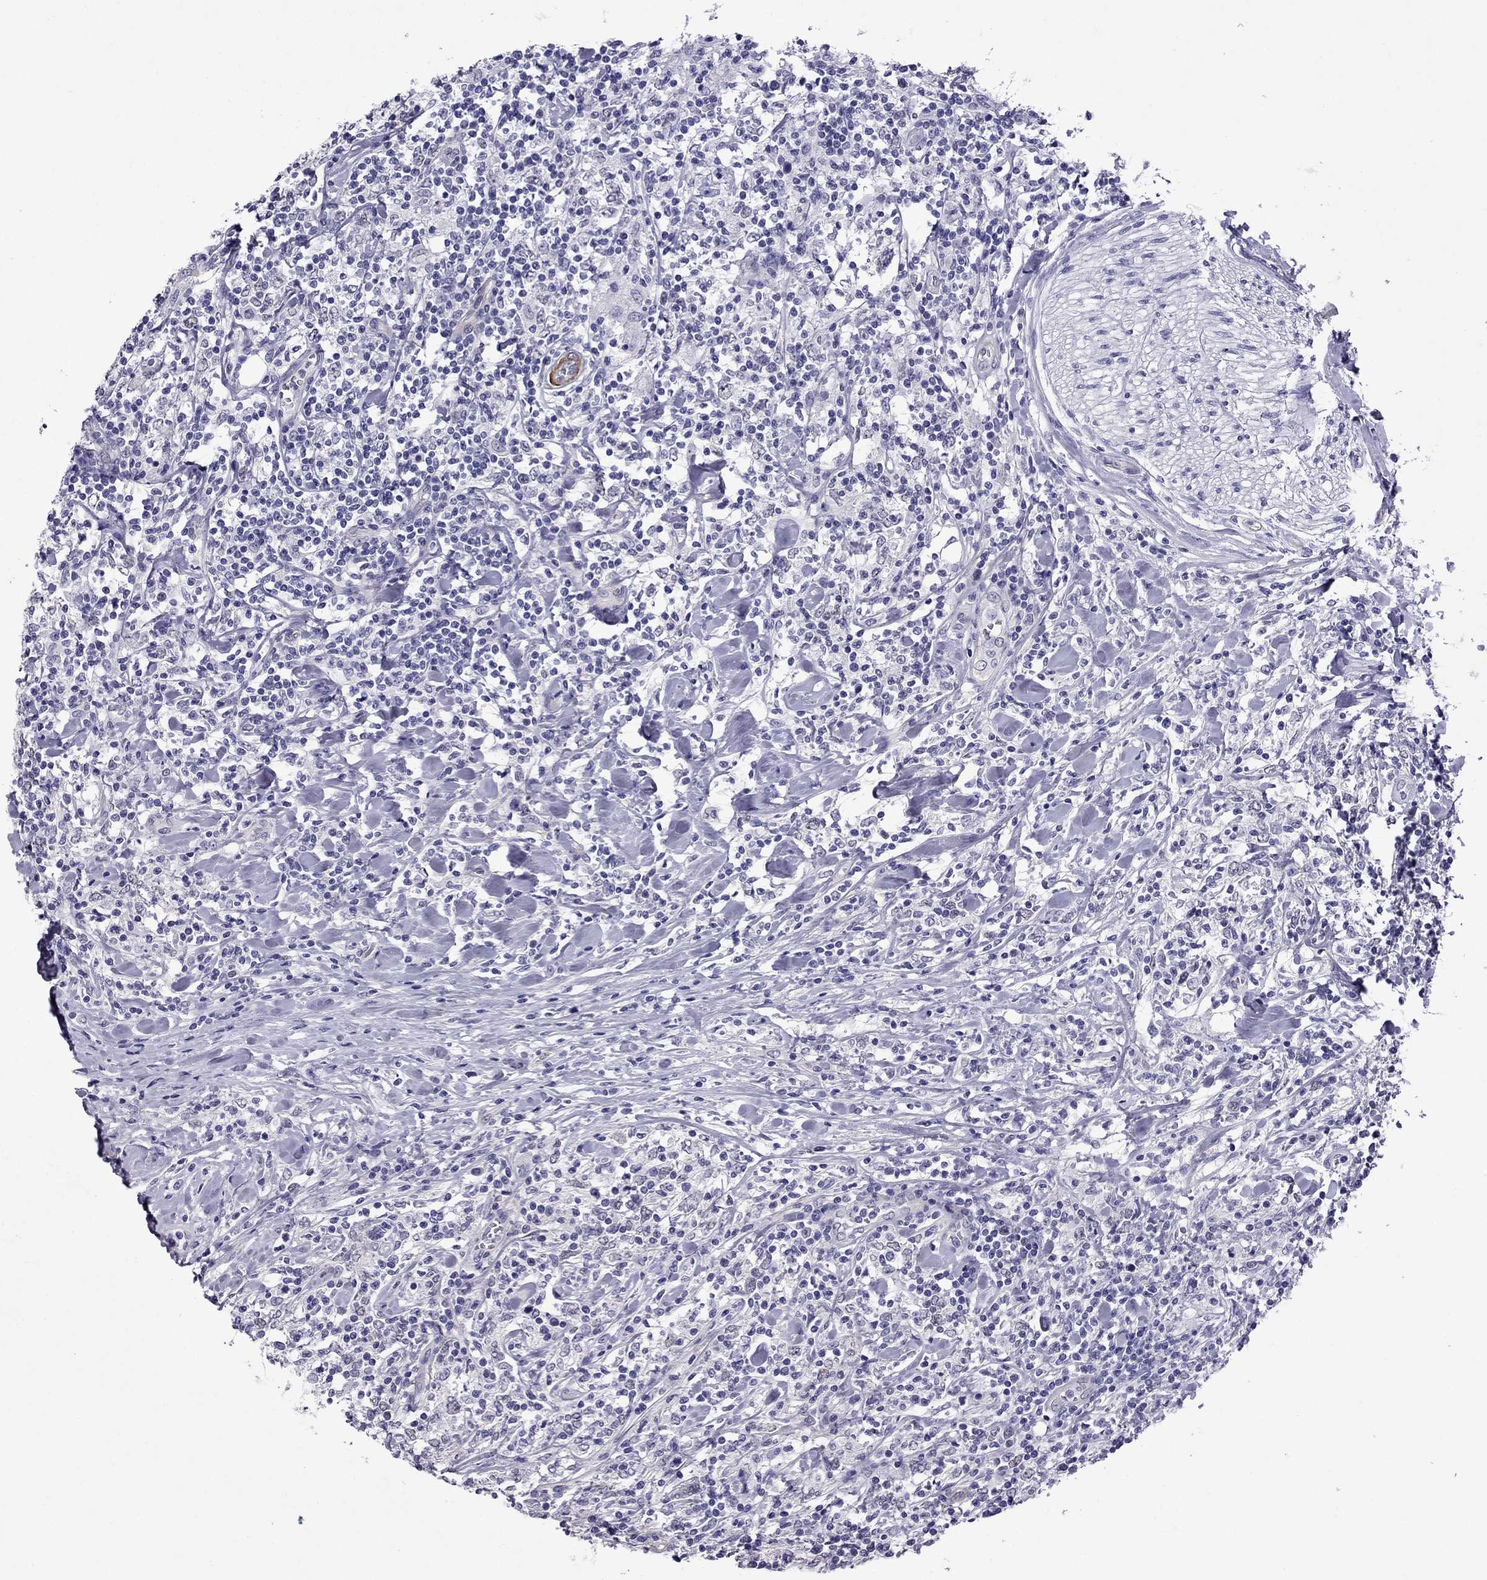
{"staining": {"intensity": "negative", "quantity": "none", "location": "none"}, "tissue": "lymphoma", "cell_type": "Tumor cells", "image_type": "cancer", "snomed": [{"axis": "morphology", "description": "Malignant lymphoma, non-Hodgkin's type, High grade"}, {"axis": "topography", "description": "Lymph node"}], "caption": "The photomicrograph shows no staining of tumor cells in lymphoma. Brightfield microscopy of immunohistochemistry stained with DAB (3,3'-diaminobenzidine) (brown) and hematoxylin (blue), captured at high magnification.", "gene": "CHRNA5", "patient": {"sex": "female", "age": 84}}